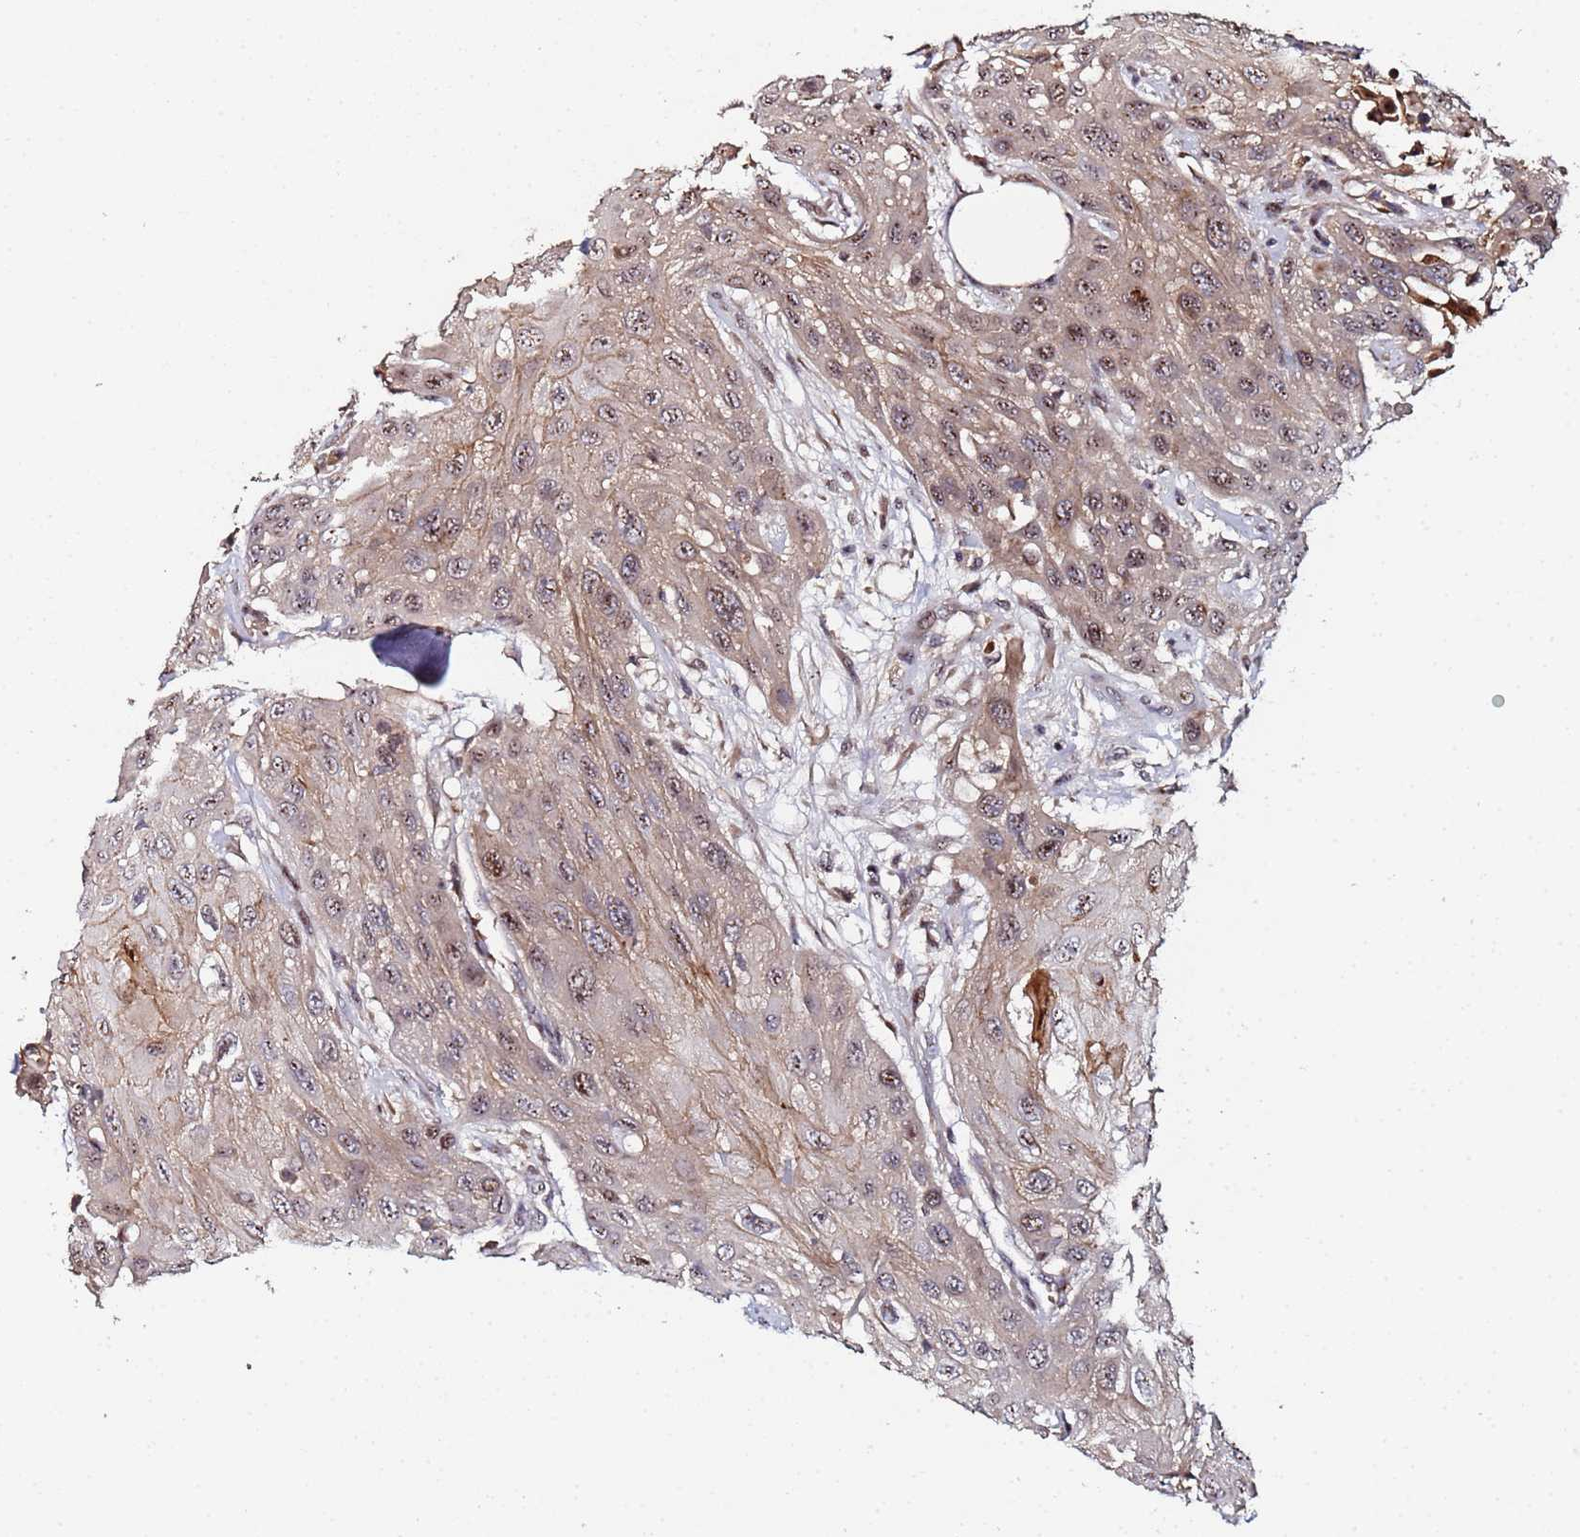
{"staining": {"intensity": "moderate", "quantity": ">75%", "location": "cytoplasmic/membranous,nuclear"}, "tissue": "head and neck cancer", "cell_type": "Tumor cells", "image_type": "cancer", "snomed": [{"axis": "morphology", "description": "Squamous cell carcinoma, NOS"}, {"axis": "topography", "description": "Head-Neck"}], "caption": "Head and neck squamous cell carcinoma stained with a brown dye exhibits moderate cytoplasmic/membranous and nuclear positive staining in about >75% of tumor cells.", "gene": "OSER1", "patient": {"sex": "male", "age": 81}}